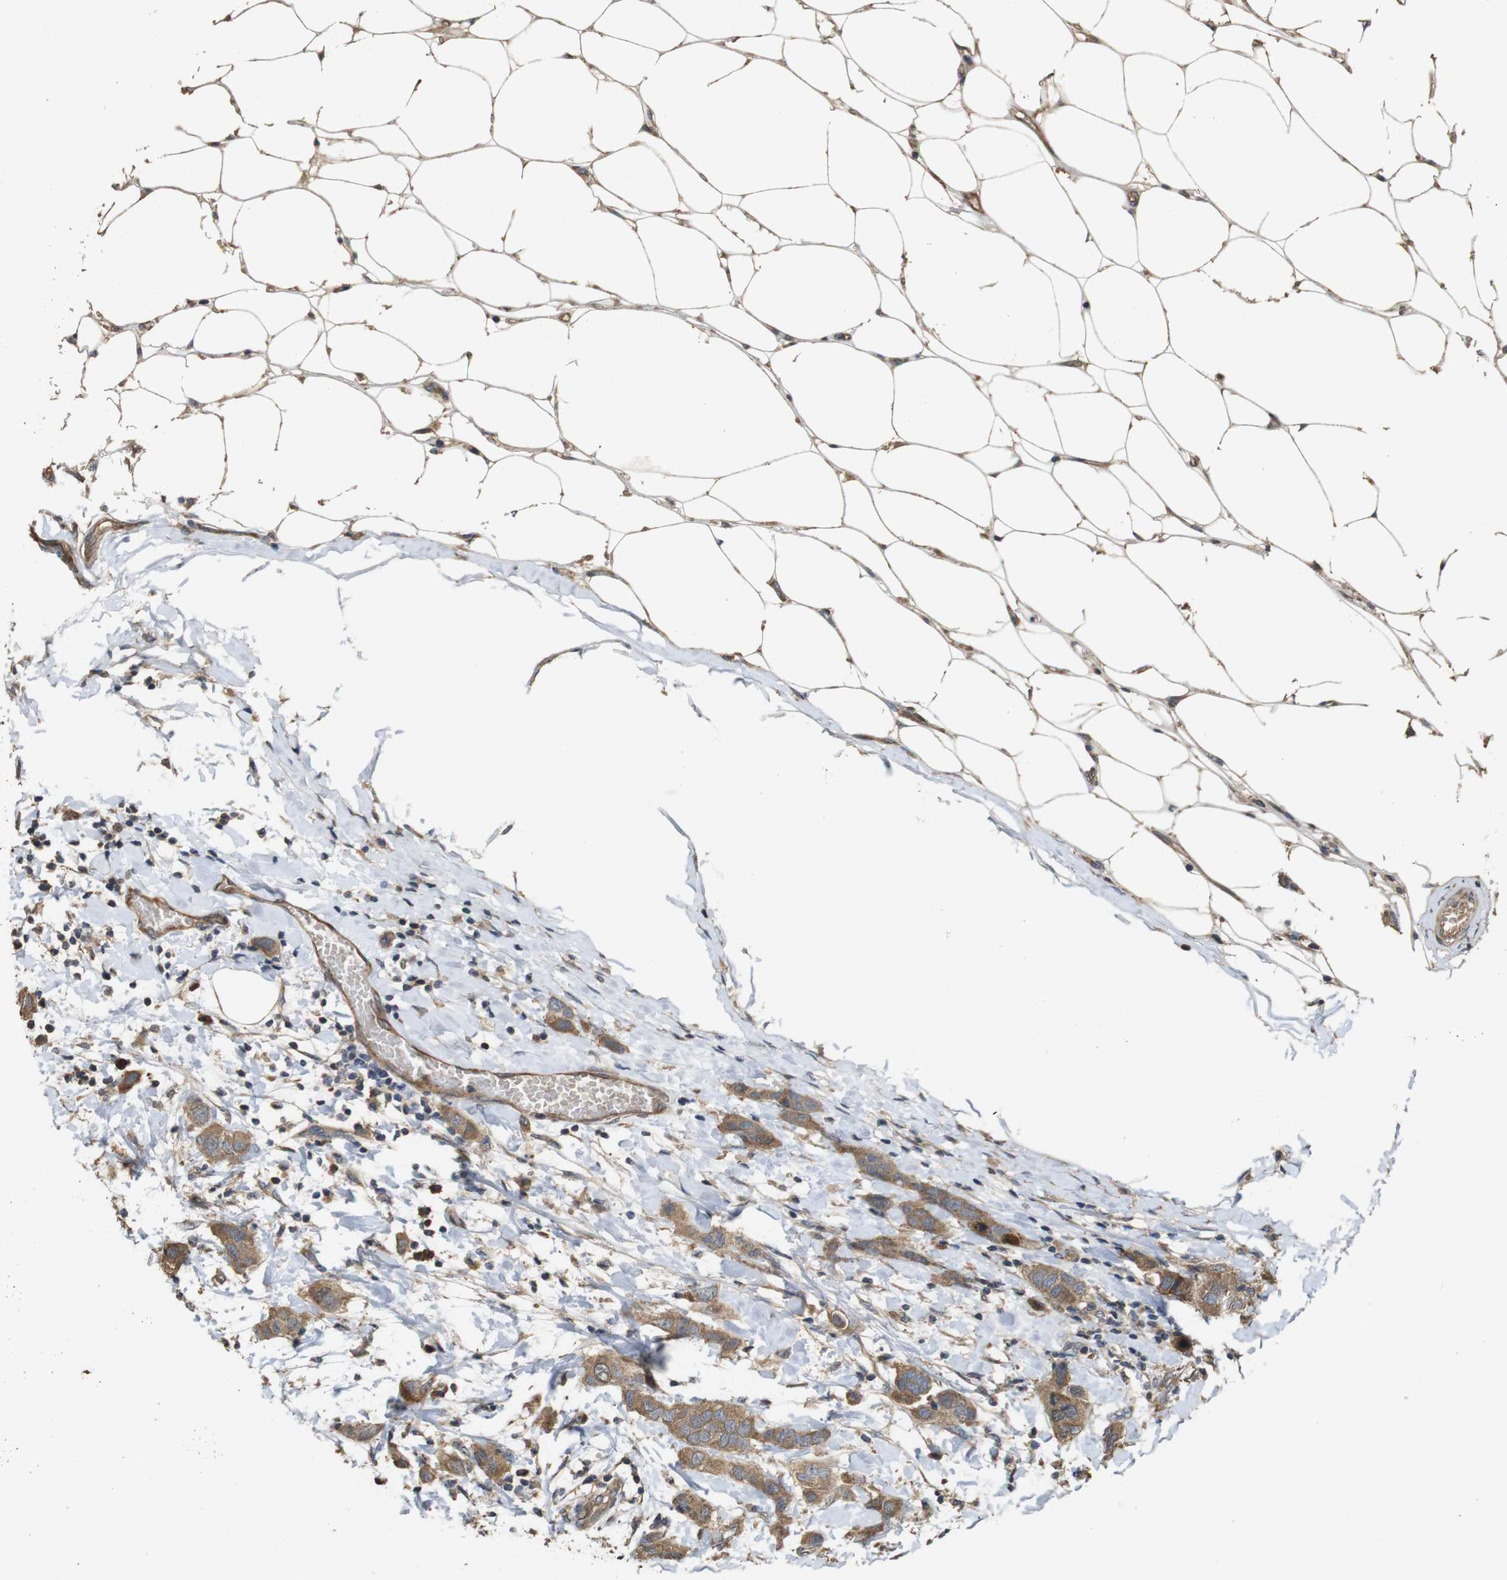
{"staining": {"intensity": "moderate", "quantity": ">75%", "location": "cytoplasmic/membranous"}, "tissue": "breast cancer", "cell_type": "Tumor cells", "image_type": "cancer", "snomed": [{"axis": "morphology", "description": "Duct carcinoma"}, {"axis": "topography", "description": "Breast"}], "caption": "IHC histopathology image of human intraductal carcinoma (breast) stained for a protein (brown), which displays medium levels of moderate cytoplasmic/membranous positivity in approximately >75% of tumor cells.", "gene": "PCDHB10", "patient": {"sex": "female", "age": 50}}